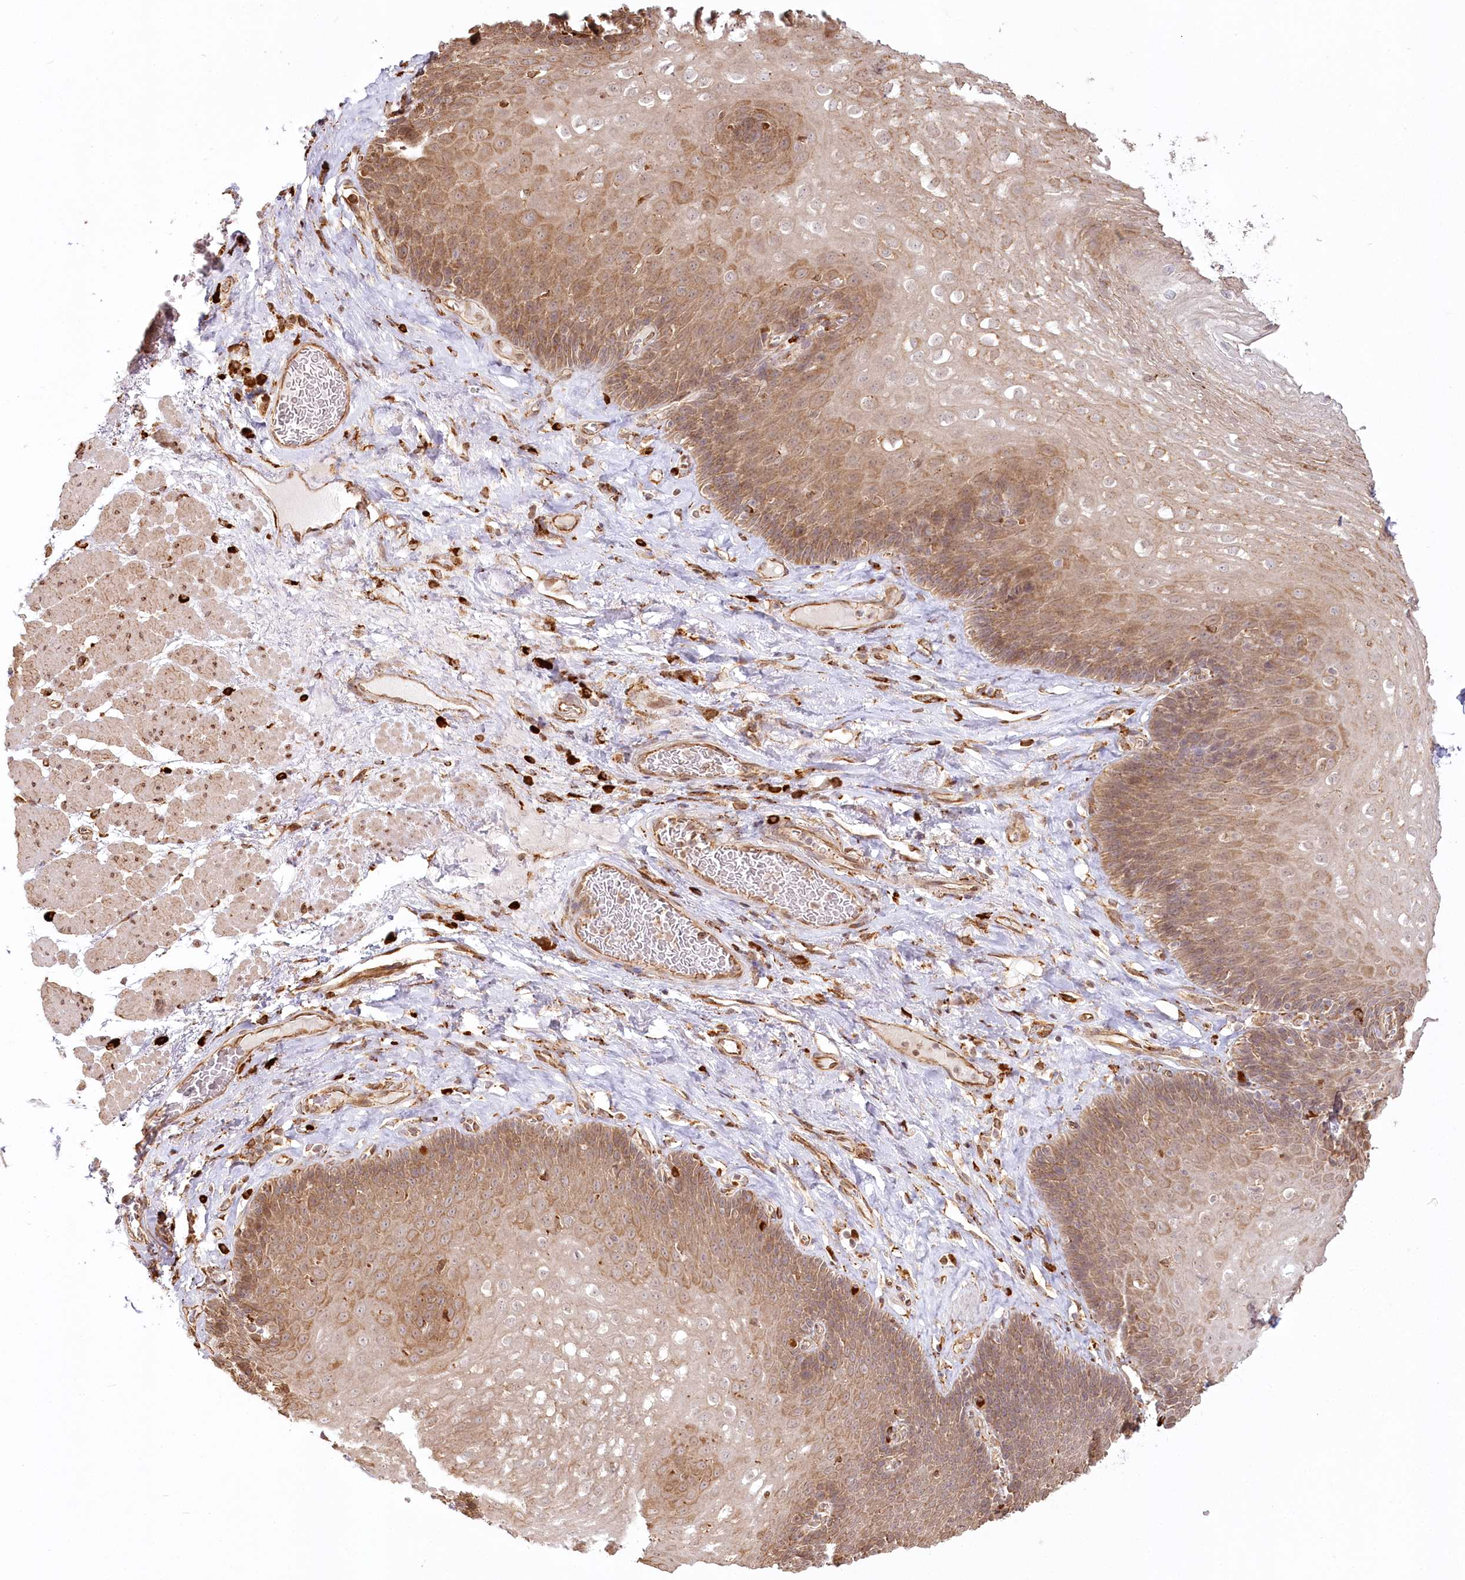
{"staining": {"intensity": "moderate", "quantity": "25%-75%", "location": "cytoplasmic/membranous"}, "tissue": "esophagus", "cell_type": "Squamous epithelial cells", "image_type": "normal", "snomed": [{"axis": "morphology", "description": "Normal tissue, NOS"}, {"axis": "topography", "description": "Esophagus"}], "caption": "There is medium levels of moderate cytoplasmic/membranous expression in squamous epithelial cells of normal esophagus, as demonstrated by immunohistochemical staining (brown color).", "gene": "FAM13A", "patient": {"sex": "female", "age": 66}}